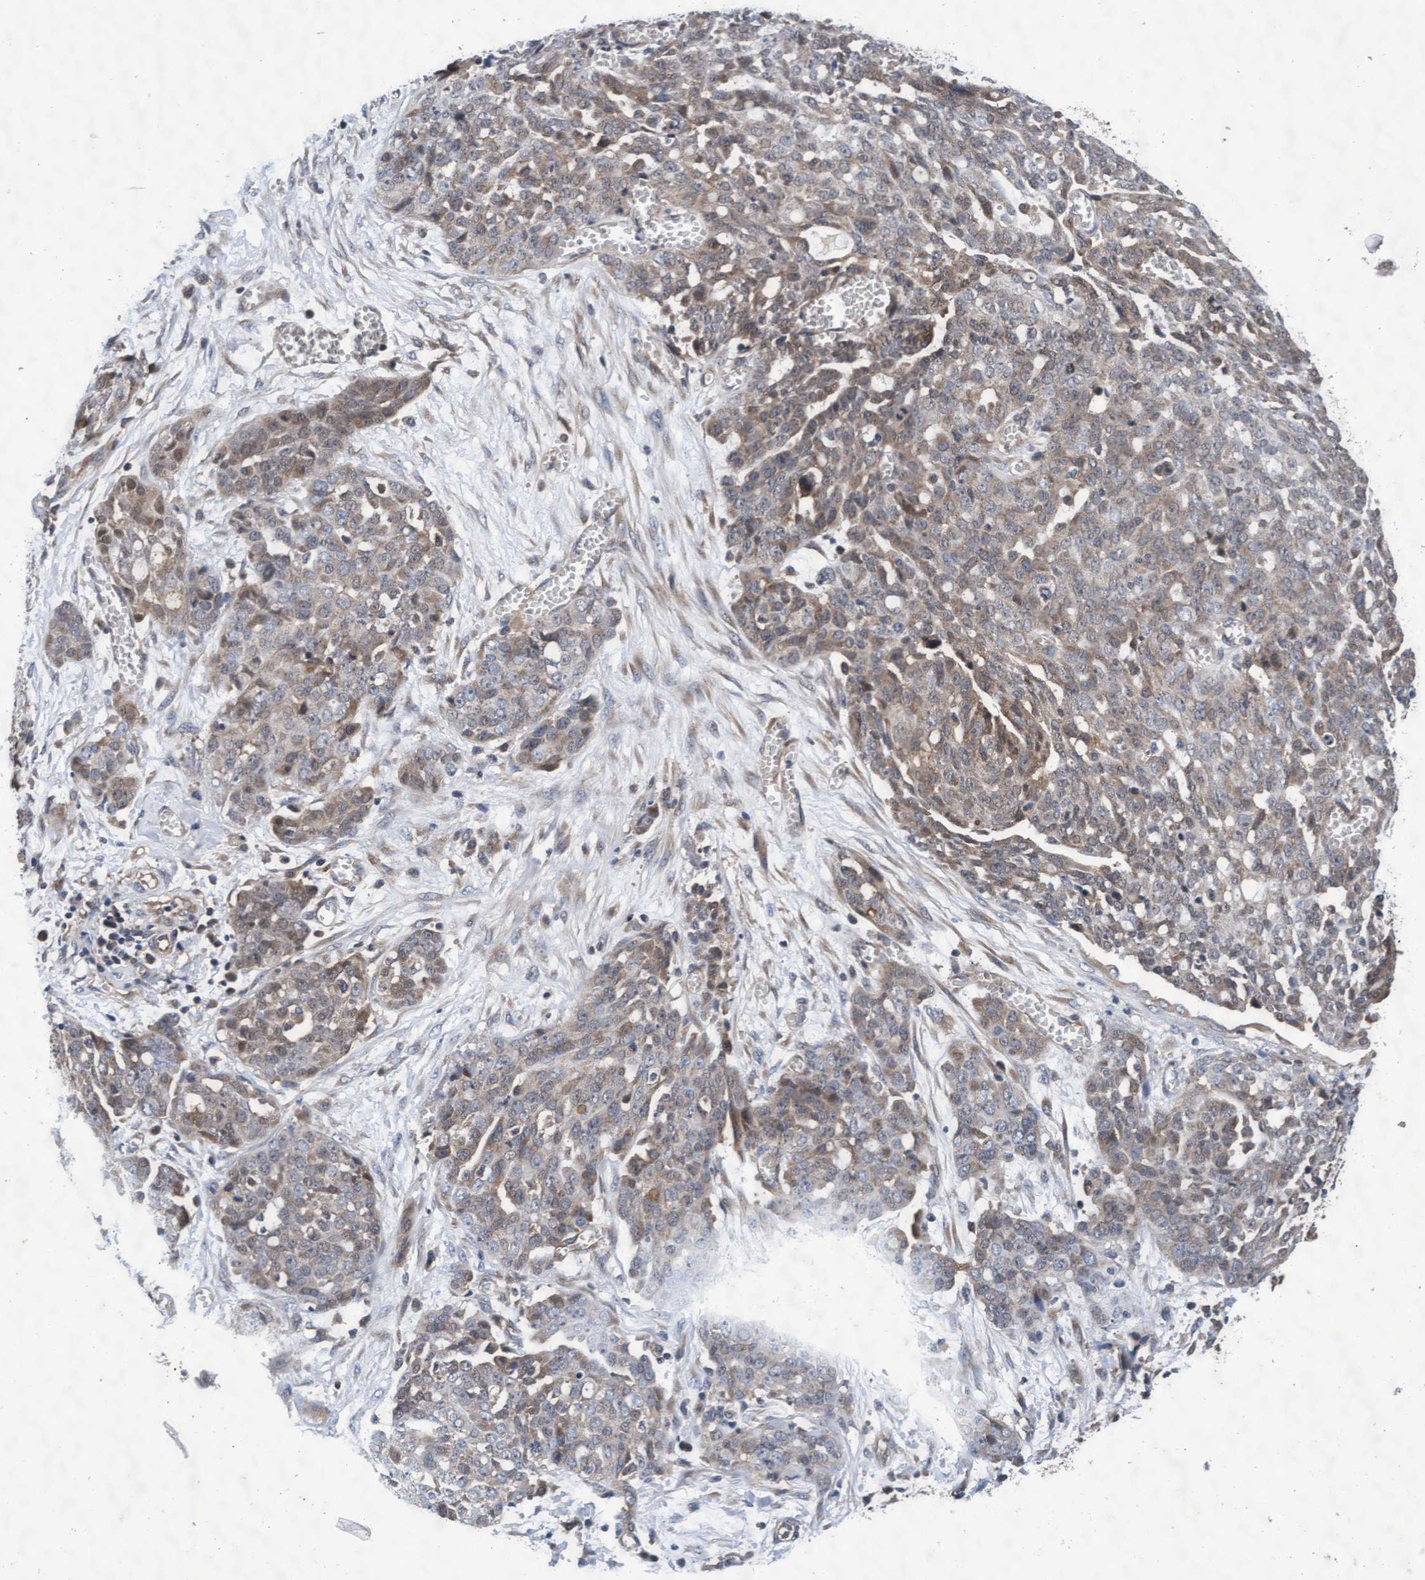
{"staining": {"intensity": "weak", "quantity": "25%-75%", "location": "cytoplasmic/membranous"}, "tissue": "ovarian cancer", "cell_type": "Tumor cells", "image_type": "cancer", "snomed": [{"axis": "morphology", "description": "Cystadenocarcinoma, serous, NOS"}, {"axis": "topography", "description": "Soft tissue"}, {"axis": "topography", "description": "Ovary"}], "caption": "Immunohistochemical staining of ovarian serous cystadenocarcinoma demonstrates low levels of weak cytoplasmic/membranous protein positivity in about 25%-75% of tumor cells.", "gene": "EFCAB13", "patient": {"sex": "female", "age": 57}}